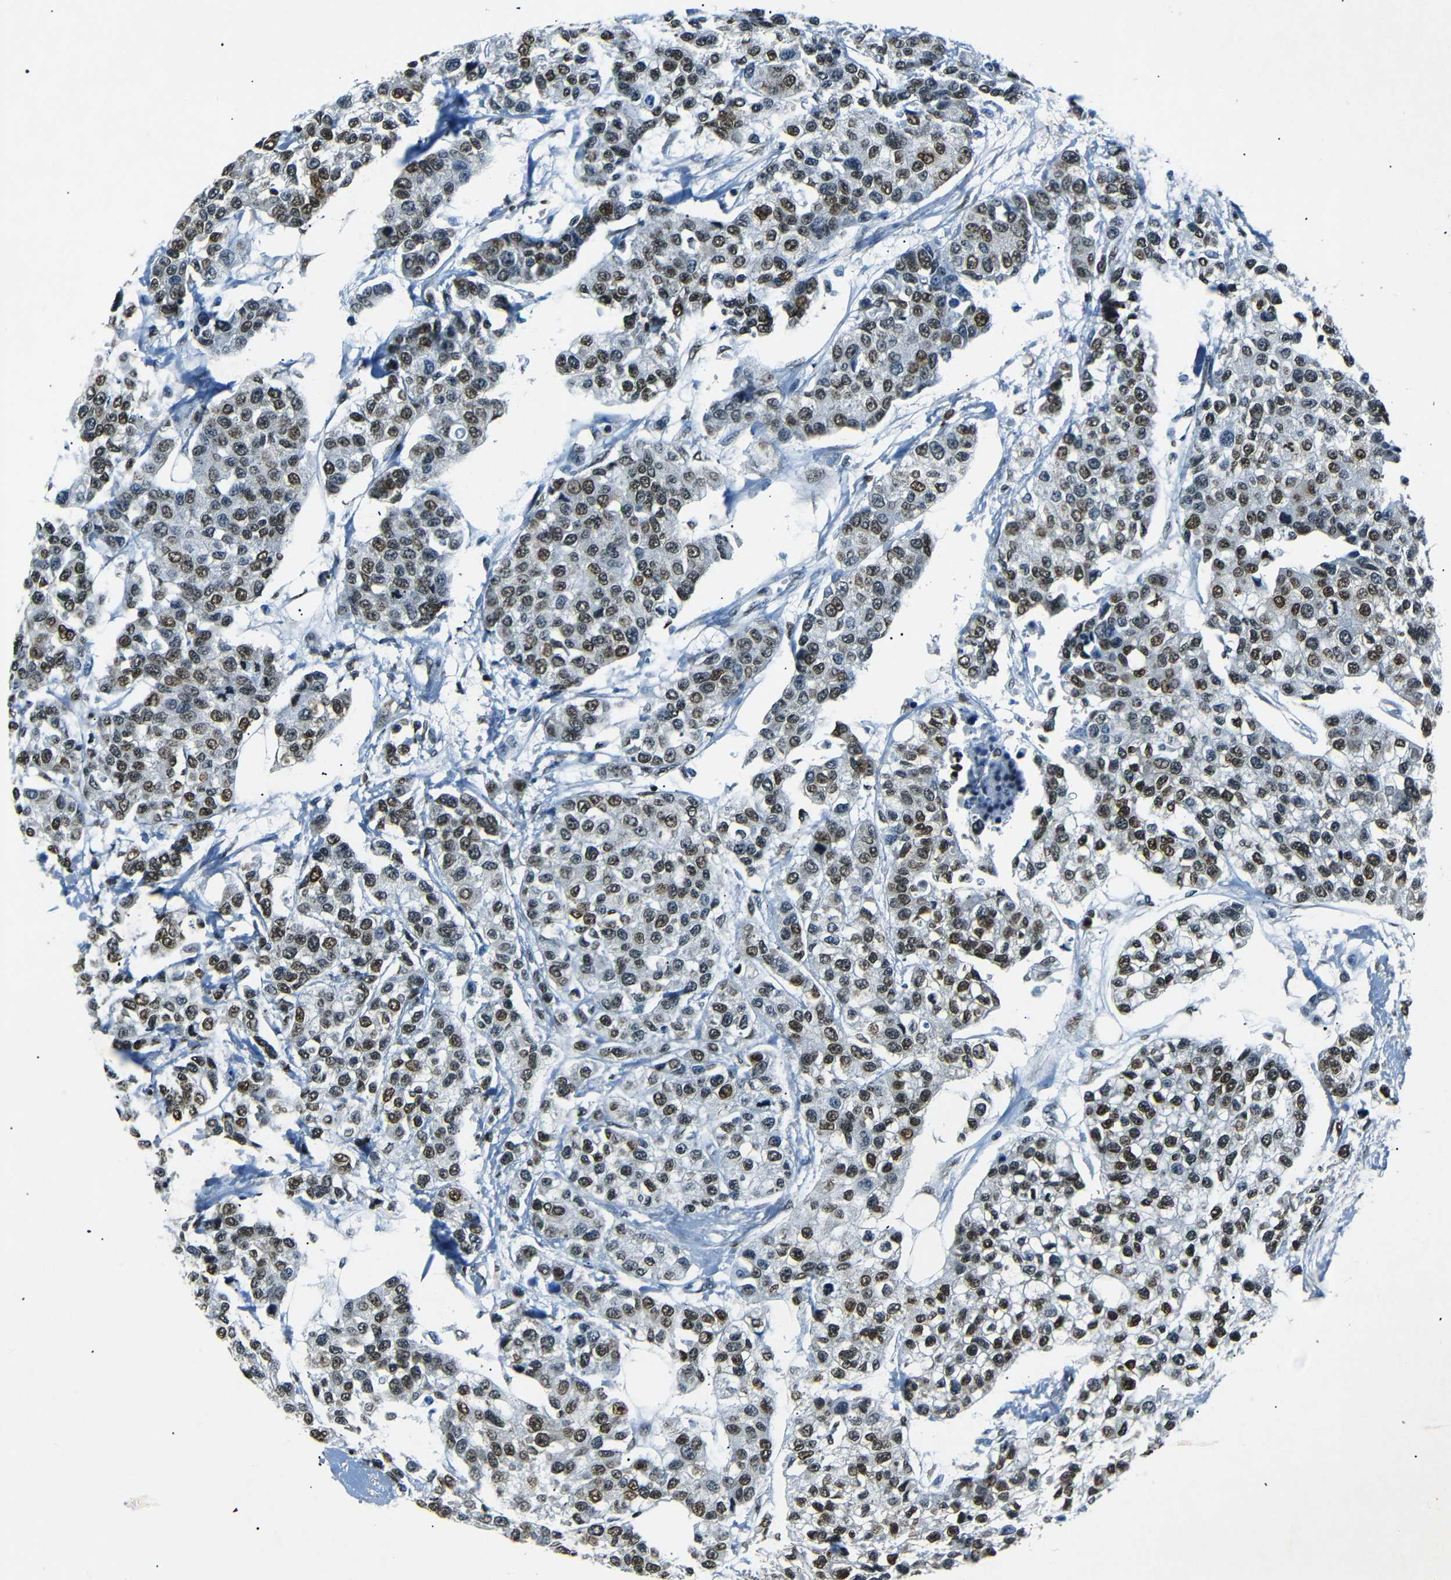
{"staining": {"intensity": "strong", "quantity": "25%-75%", "location": "nuclear"}, "tissue": "breast cancer", "cell_type": "Tumor cells", "image_type": "cancer", "snomed": [{"axis": "morphology", "description": "Duct carcinoma"}, {"axis": "topography", "description": "Breast"}], "caption": "This is a micrograph of IHC staining of breast cancer (infiltrating ductal carcinoma), which shows strong positivity in the nuclear of tumor cells.", "gene": "HMGN1", "patient": {"sex": "female", "age": 51}}